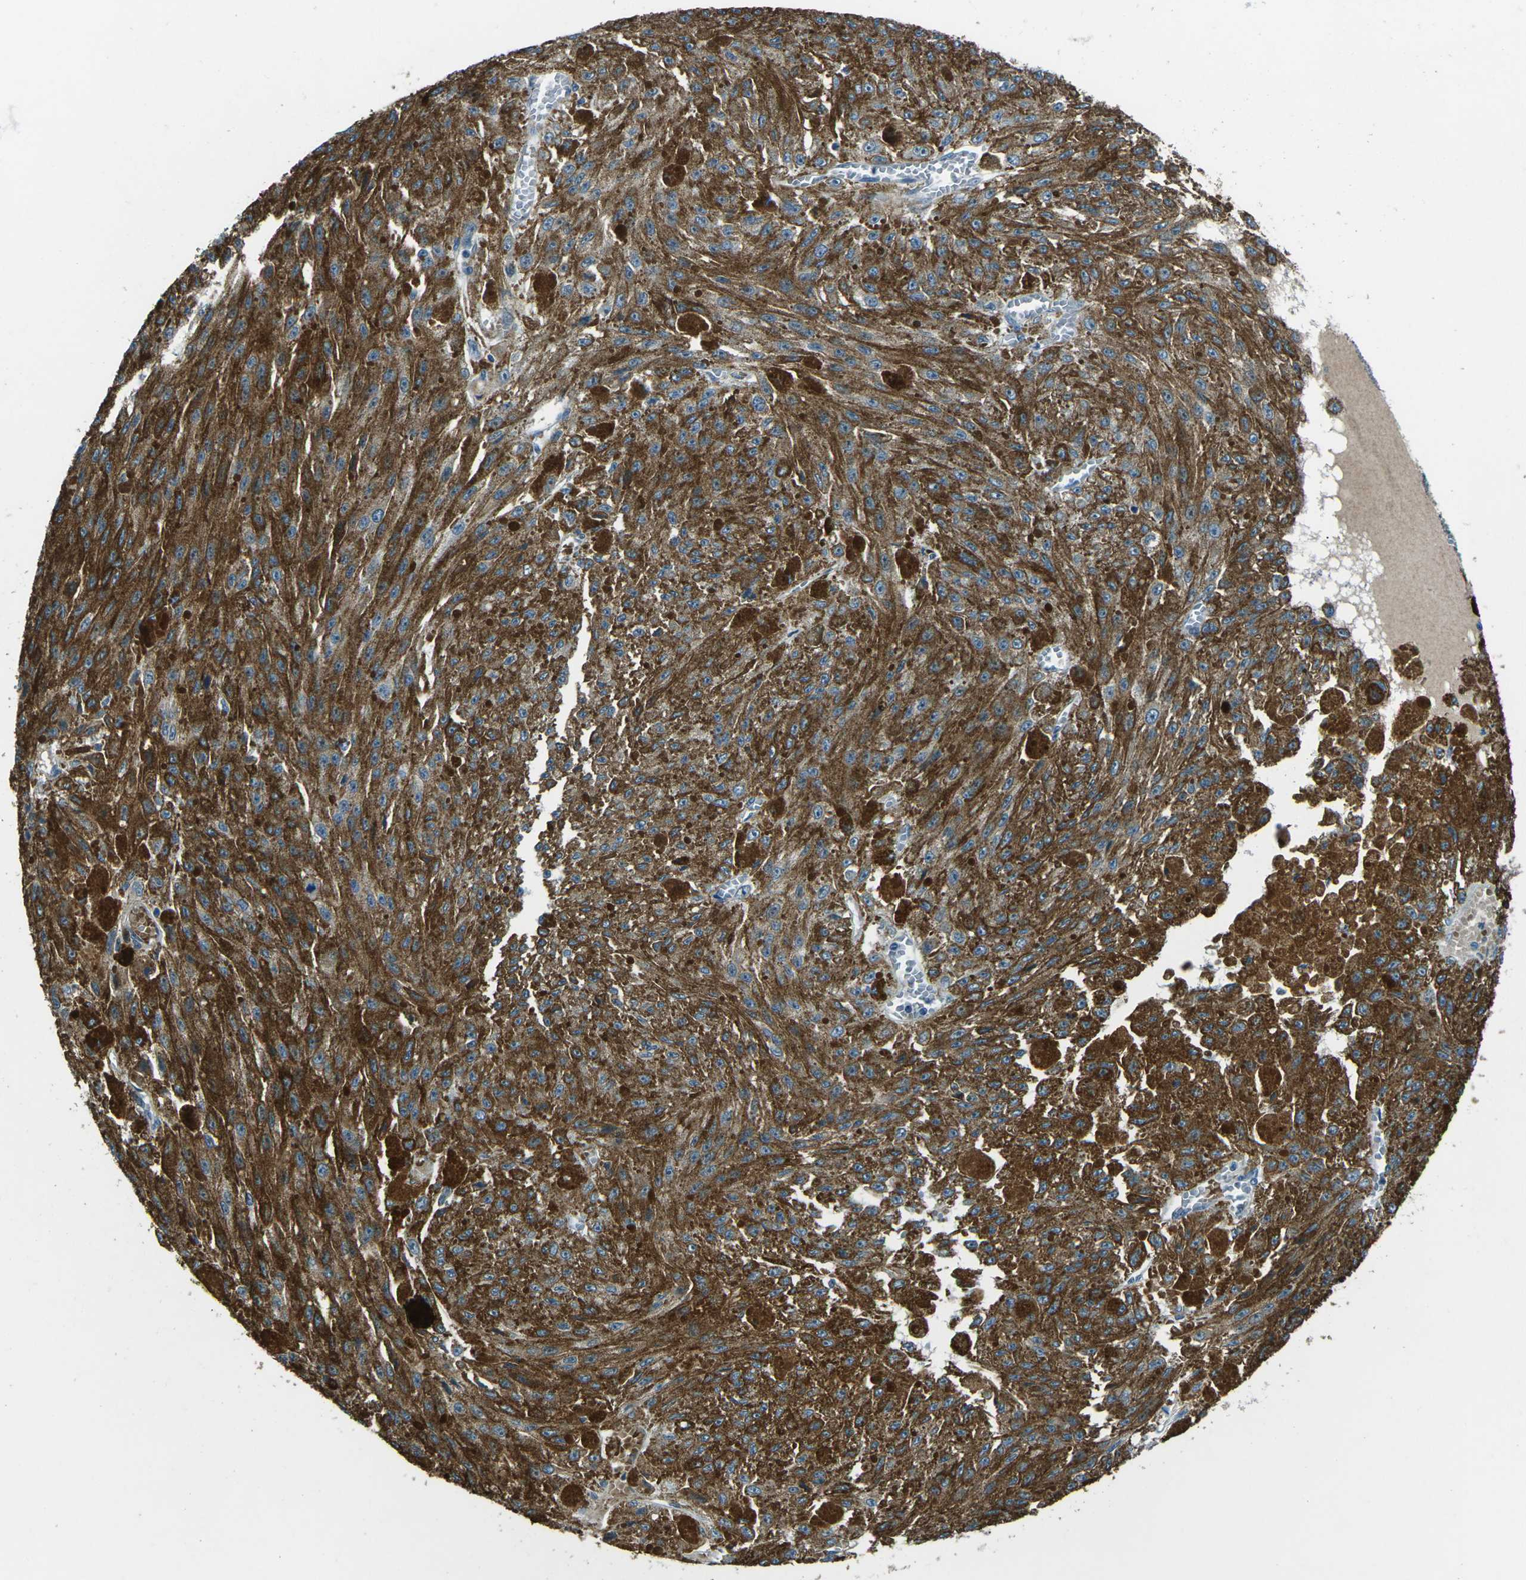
{"staining": {"intensity": "moderate", "quantity": ">75%", "location": "cytoplasmic/membranous"}, "tissue": "melanoma", "cell_type": "Tumor cells", "image_type": "cancer", "snomed": [{"axis": "morphology", "description": "Malignant melanoma, NOS"}, {"axis": "topography", "description": "Other"}], "caption": "IHC of malignant melanoma demonstrates medium levels of moderate cytoplasmic/membranous staining in approximately >75% of tumor cells. The staining was performed using DAB (3,3'-diaminobenzidine), with brown indicating positive protein expression. Nuclei are stained blue with hematoxylin.", "gene": "AFAP1", "patient": {"sex": "male", "age": 79}}